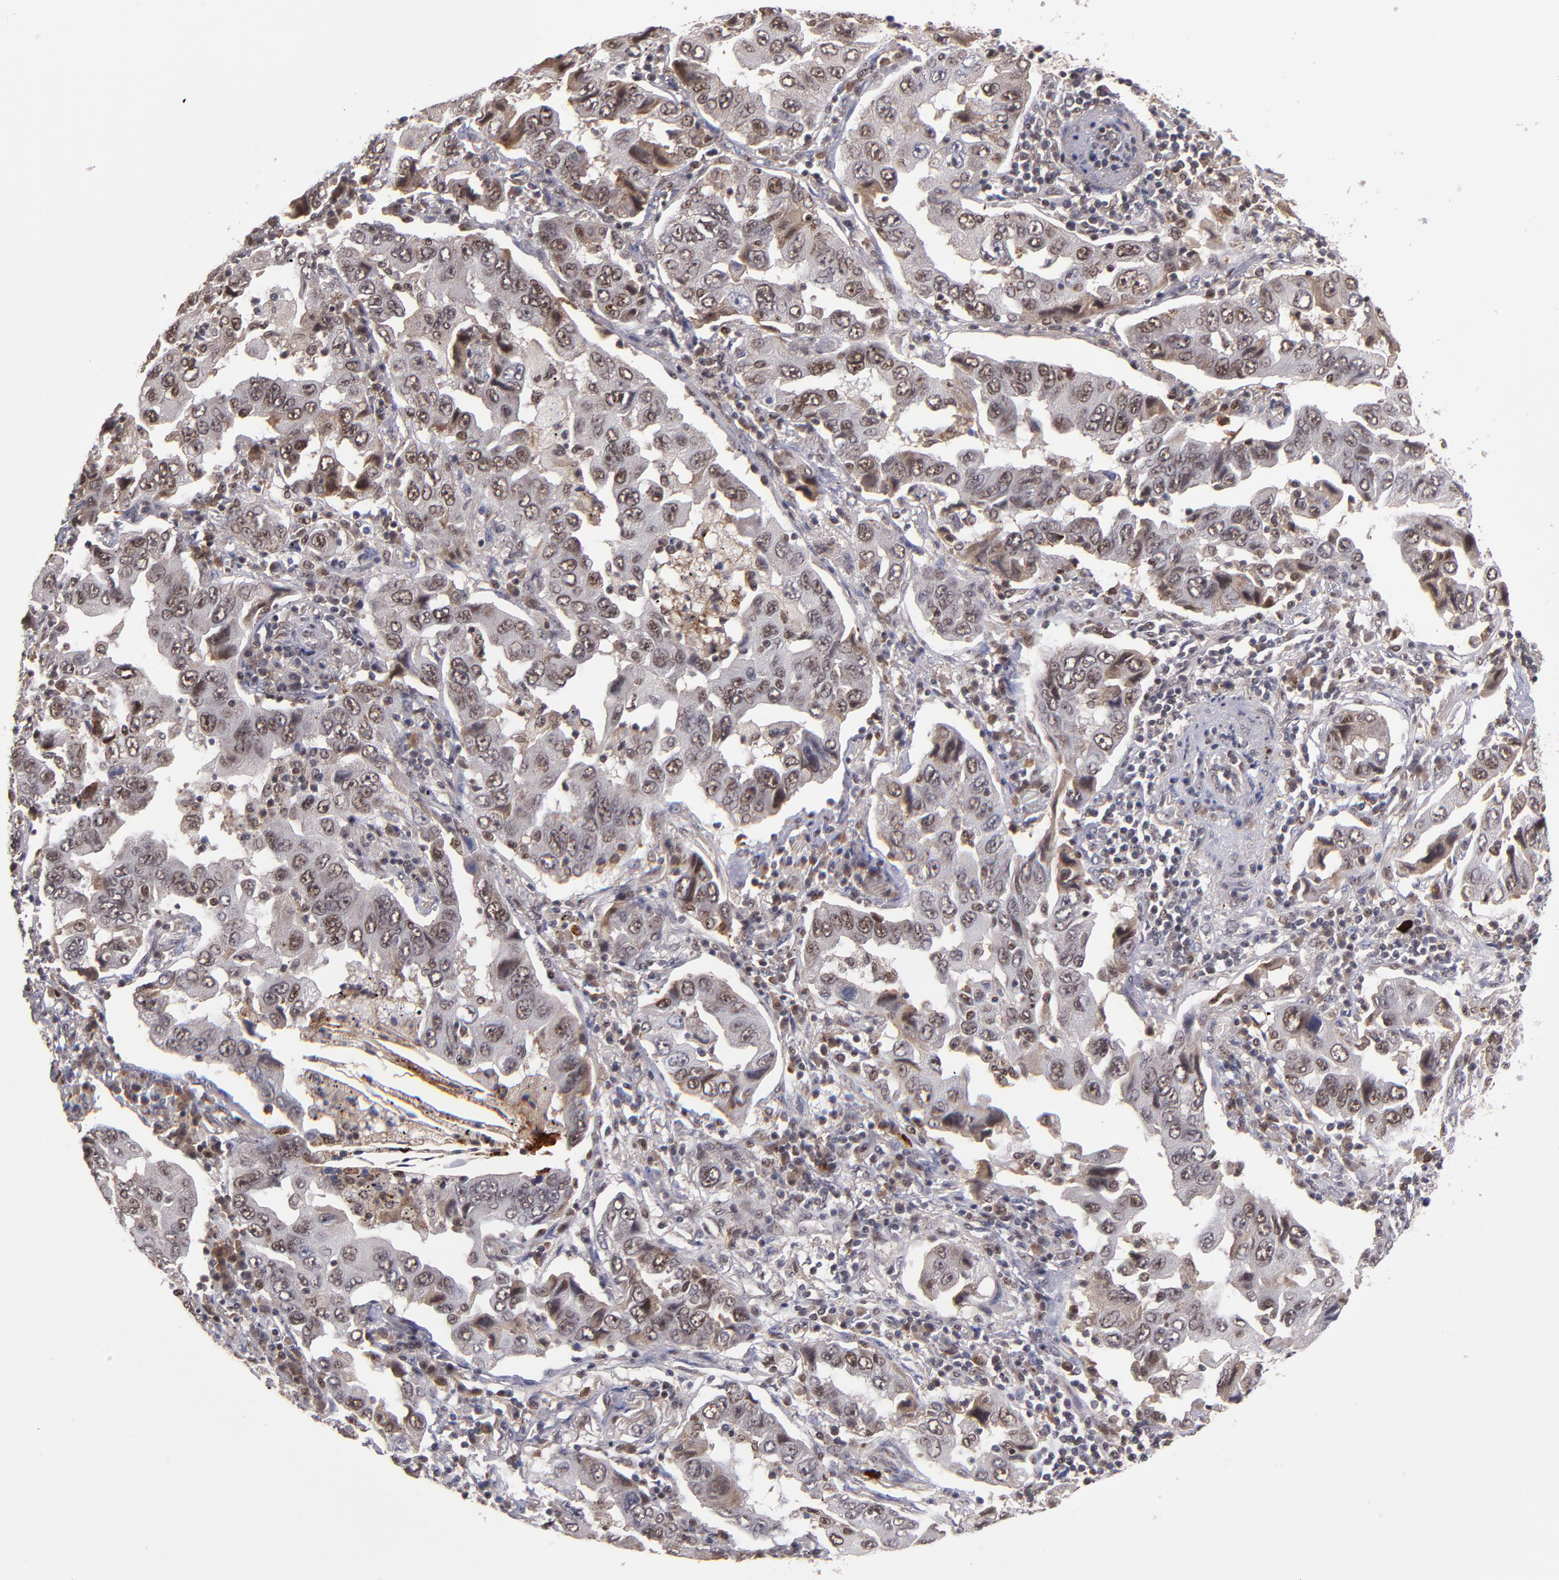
{"staining": {"intensity": "moderate", "quantity": ">75%", "location": "cytoplasmic/membranous,nuclear"}, "tissue": "lung cancer", "cell_type": "Tumor cells", "image_type": "cancer", "snomed": [{"axis": "morphology", "description": "Adenocarcinoma, NOS"}, {"axis": "topography", "description": "Lung"}], "caption": "This photomicrograph demonstrates adenocarcinoma (lung) stained with immunohistochemistry to label a protein in brown. The cytoplasmic/membranous and nuclear of tumor cells show moderate positivity for the protein. Nuclei are counter-stained blue.", "gene": "EP300", "patient": {"sex": "female", "age": 65}}